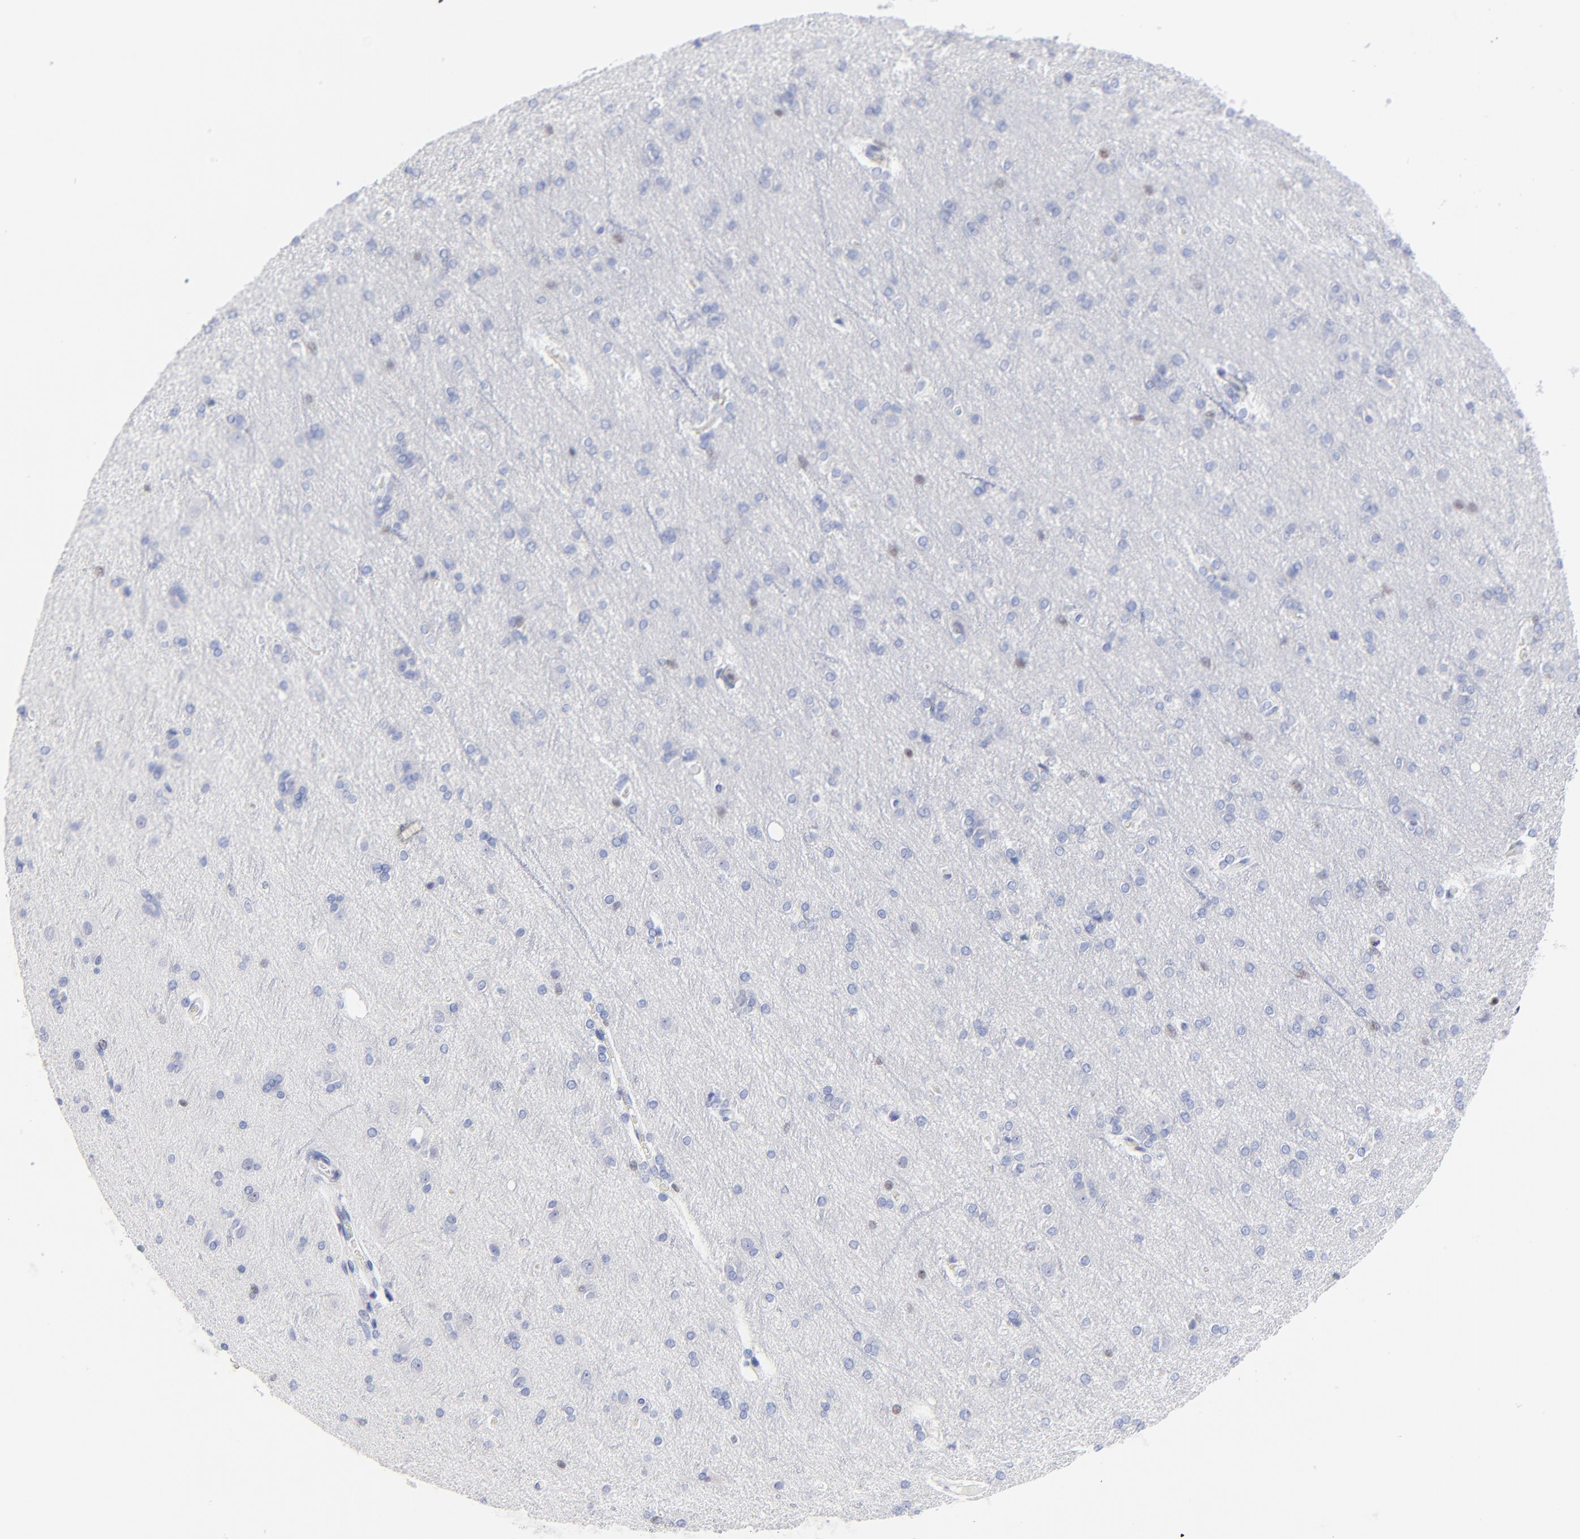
{"staining": {"intensity": "negative", "quantity": "none", "location": "none"}, "tissue": "cerebral cortex", "cell_type": "Endothelial cells", "image_type": "normal", "snomed": [{"axis": "morphology", "description": "Normal tissue, NOS"}, {"axis": "topography", "description": "Cerebral cortex"}], "caption": "Protein analysis of normal cerebral cortex exhibits no significant positivity in endothelial cells.", "gene": "ZAP70", "patient": {"sex": "female", "age": 54}}